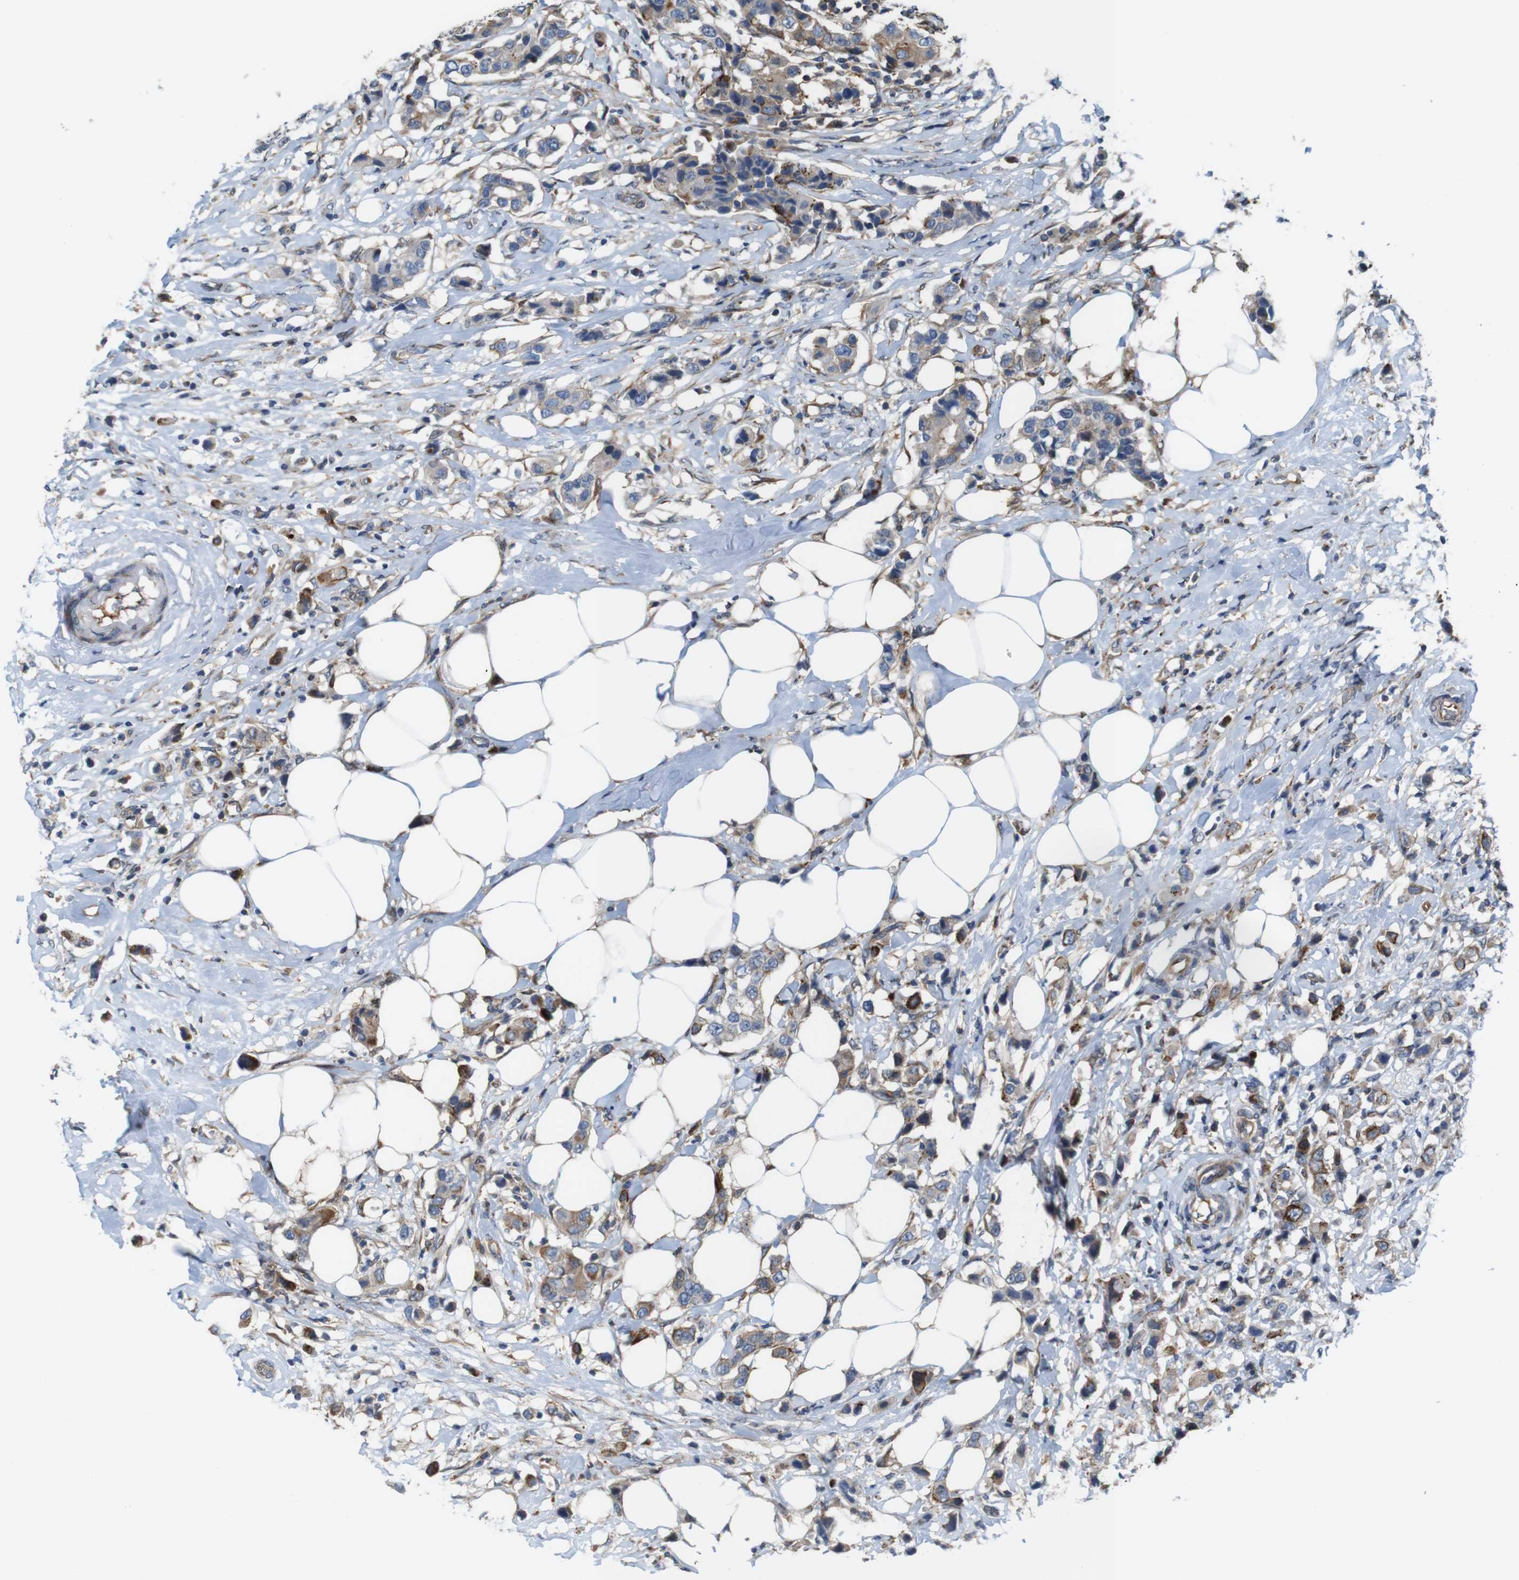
{"staining": {"intensity": "strong", "quantity": "<25%", "location": "cytoplasmic/membranous"}, "tissue": "breast cancer", "cell_type": "Tumor cells", "image_type": "cancer", "snomed": [{"axis": "morphology", "description": "Normal tissue, NOS"}, {"axis": "morphology", "description": "Duct carcinoma"}, {"axis": "topography", "description": "Breast"}], "caption": "IHC (DAB (3,3'-diaminobenzidine)) staining of human breast invasive ductal carcinoma displays strong cytoplasmic/membranous protein expression in about <25% of tumor cells.", "gene": "PCOLCE2", "patient": {"sex": "female", "age": 50}}